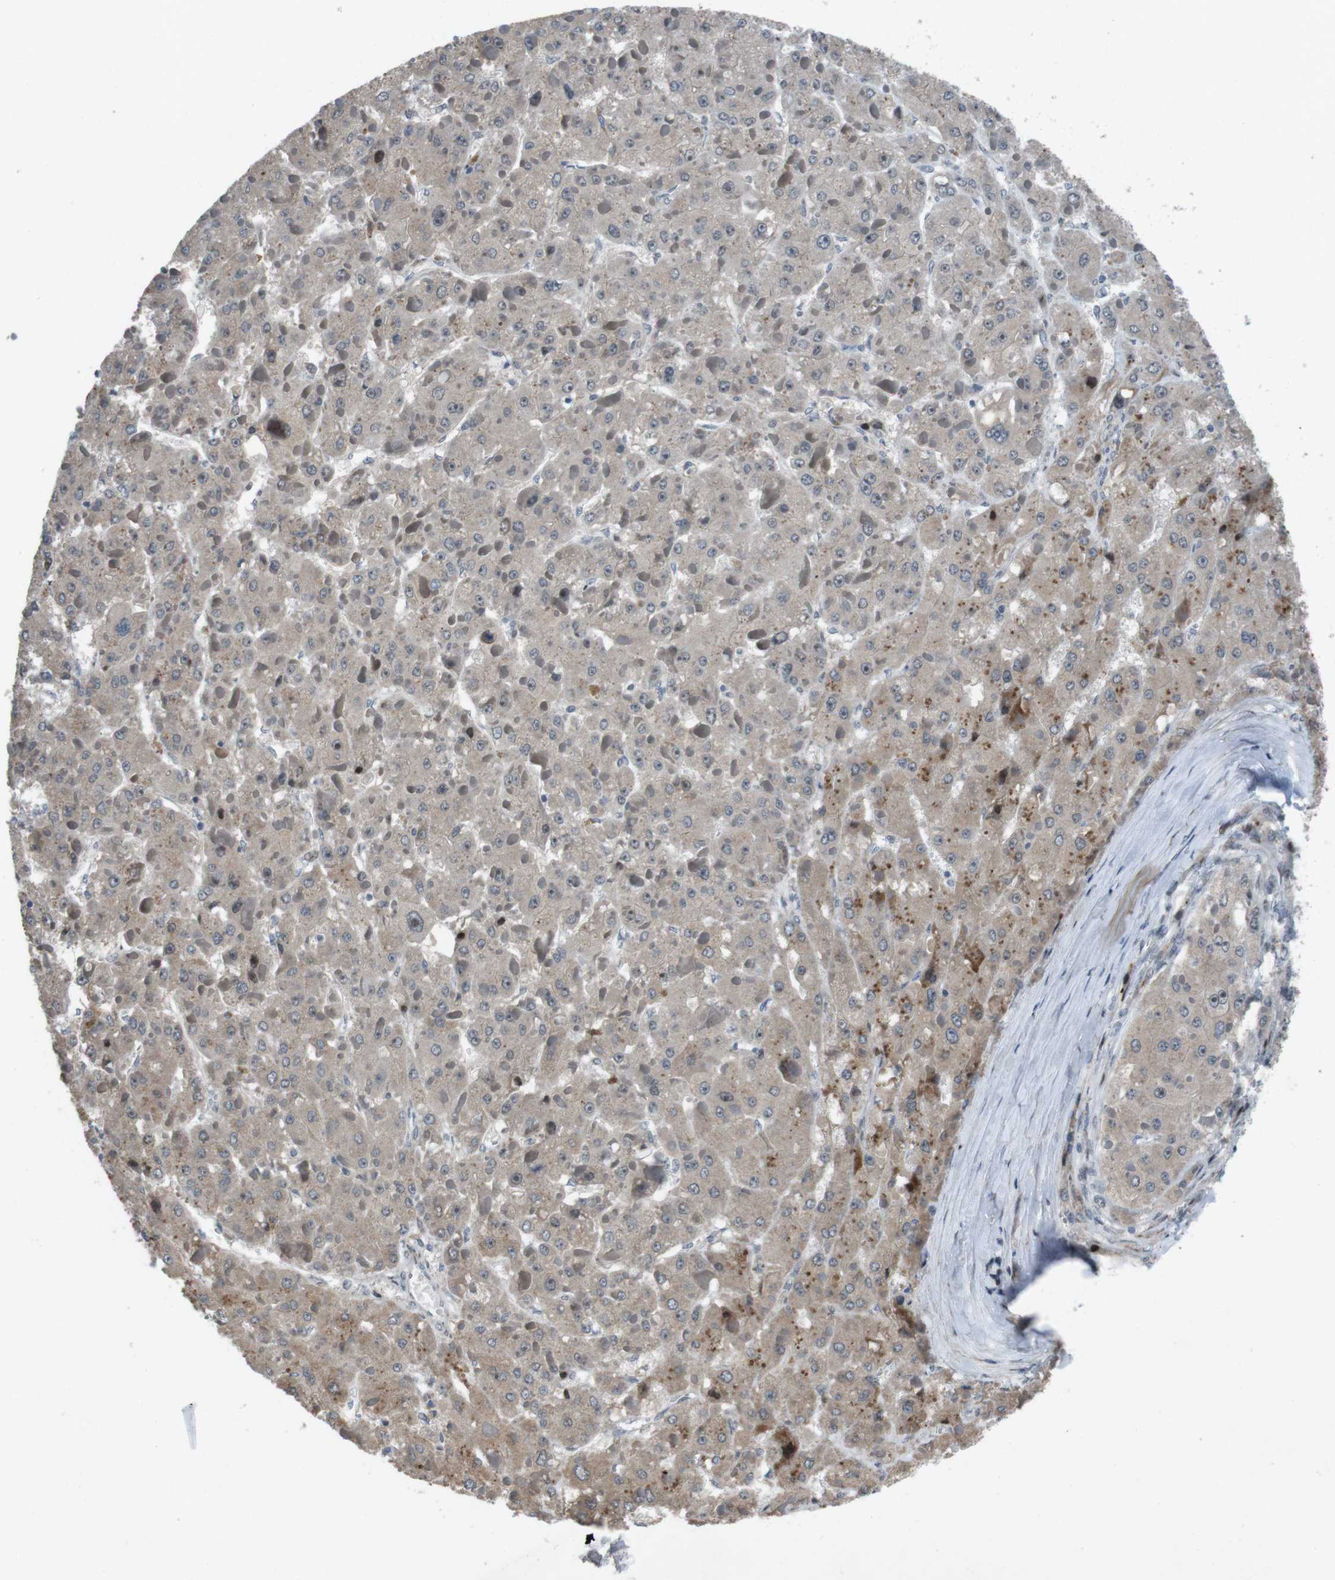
{"staining": {"intensity": "weak", "quantity": "<25%", "location": "cytoplasmic/membranous"}, "tissue": "liver cancer", "cell_type": "Tumor cells", "image_type": "cancer", "snomed": [{"axis": "morphology", "description": "Carcinoma, Hepatocellular, NOS"}, {"axis": "topography", "description": "Liver"}], "caption": "Immunohistochemical staining of human liver cancer demonstrates no significant positivity in tumor cells. (DAB IHC with hematoxylin counter stain).", "gene": "PBRM1", "patient": {"sex": "female", "age": 73}}